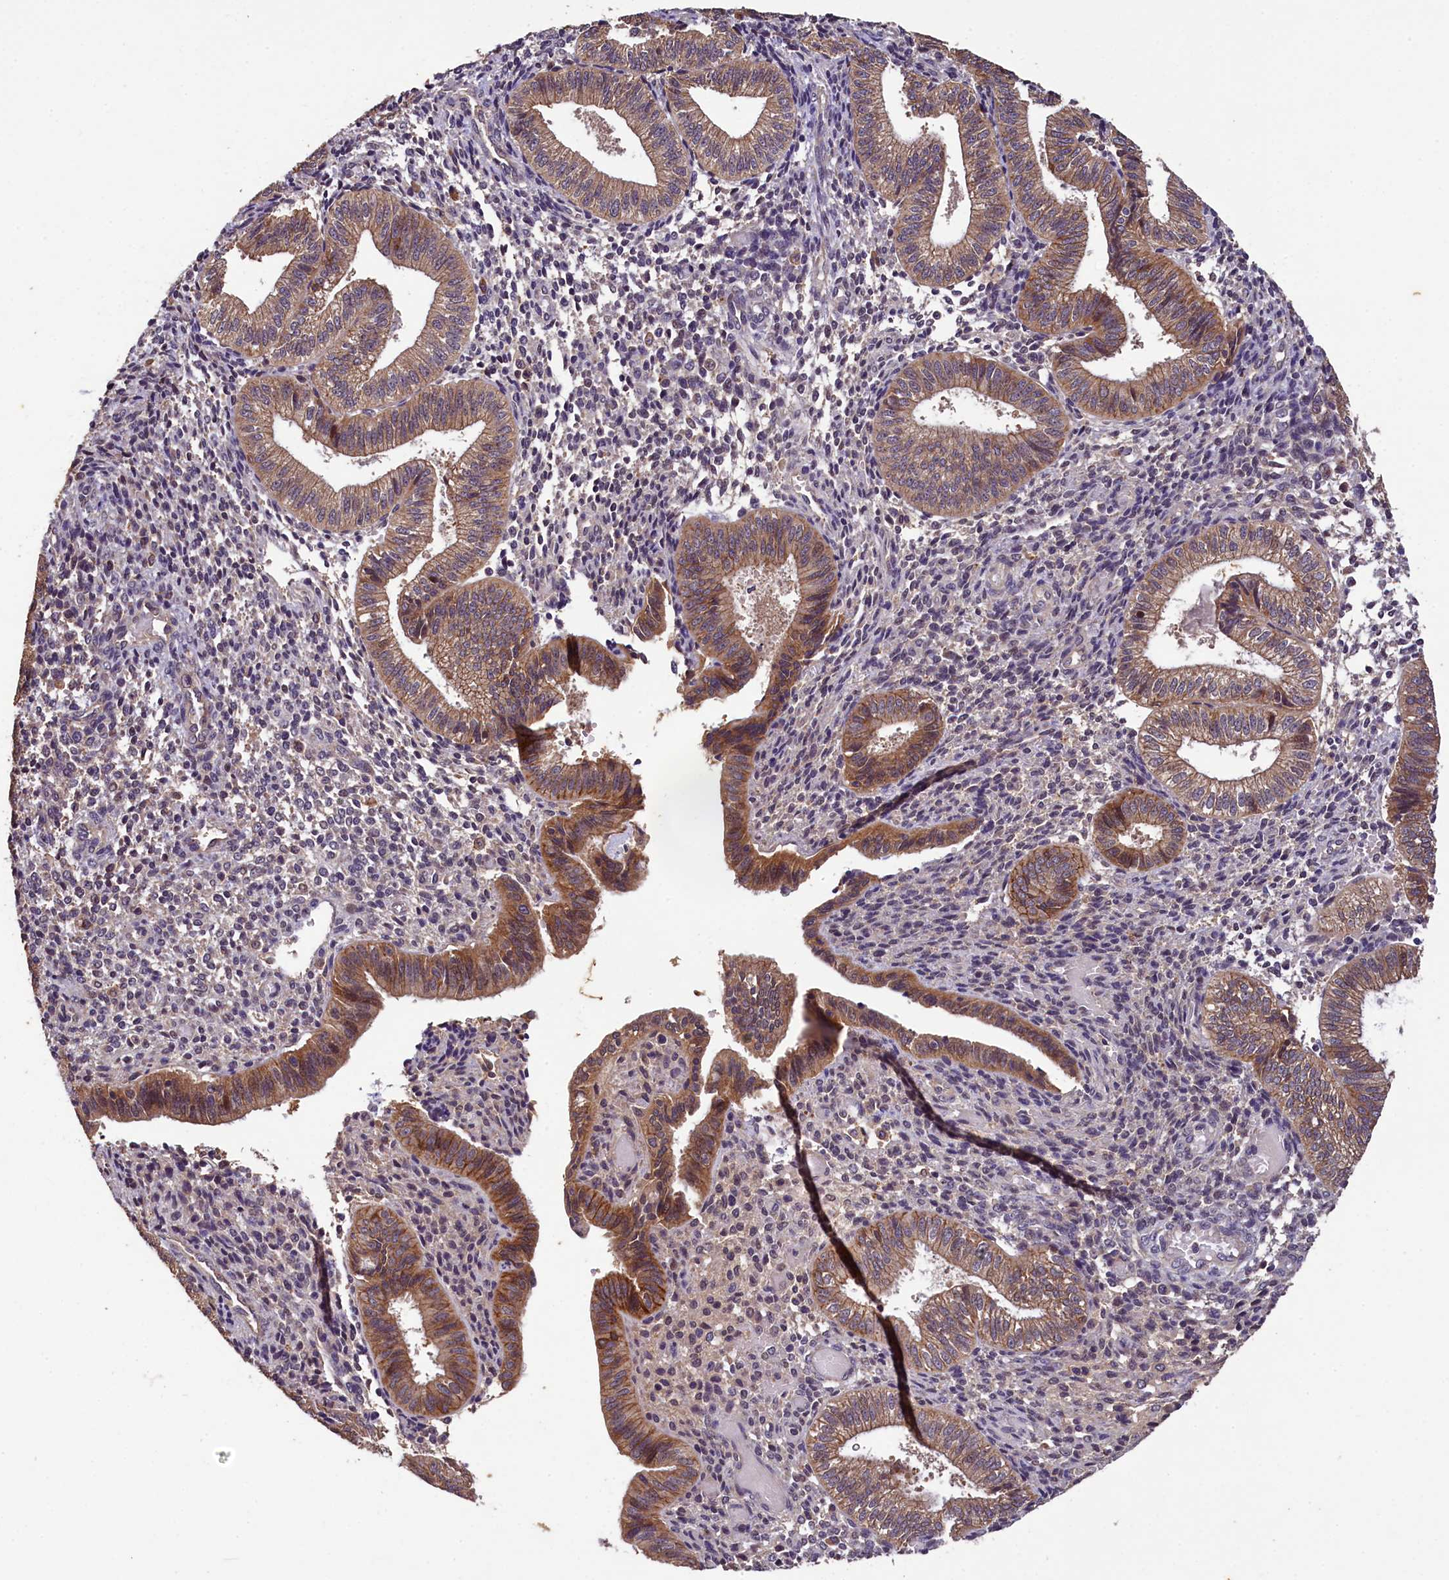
{"staining": {"intensity": "negative", "quantity": "none", "location": "none"}, "tissue": "endometrium", "cell_type": "Cells in endometrial stroma", "image_type": "normal", "snomed": [{"axis": "morphology", "description": "Normal tissue, NOS"}, {"axis": "topography", "description": "Endometrium"}], "caption": "A high-resolution image shows IHC staining of unremarkable endometrium, which demonstrates no significant expression in cells in endometrial stroma.", "gene": "PLXNB1", "patient": {"sex": "female", "age": 34}}